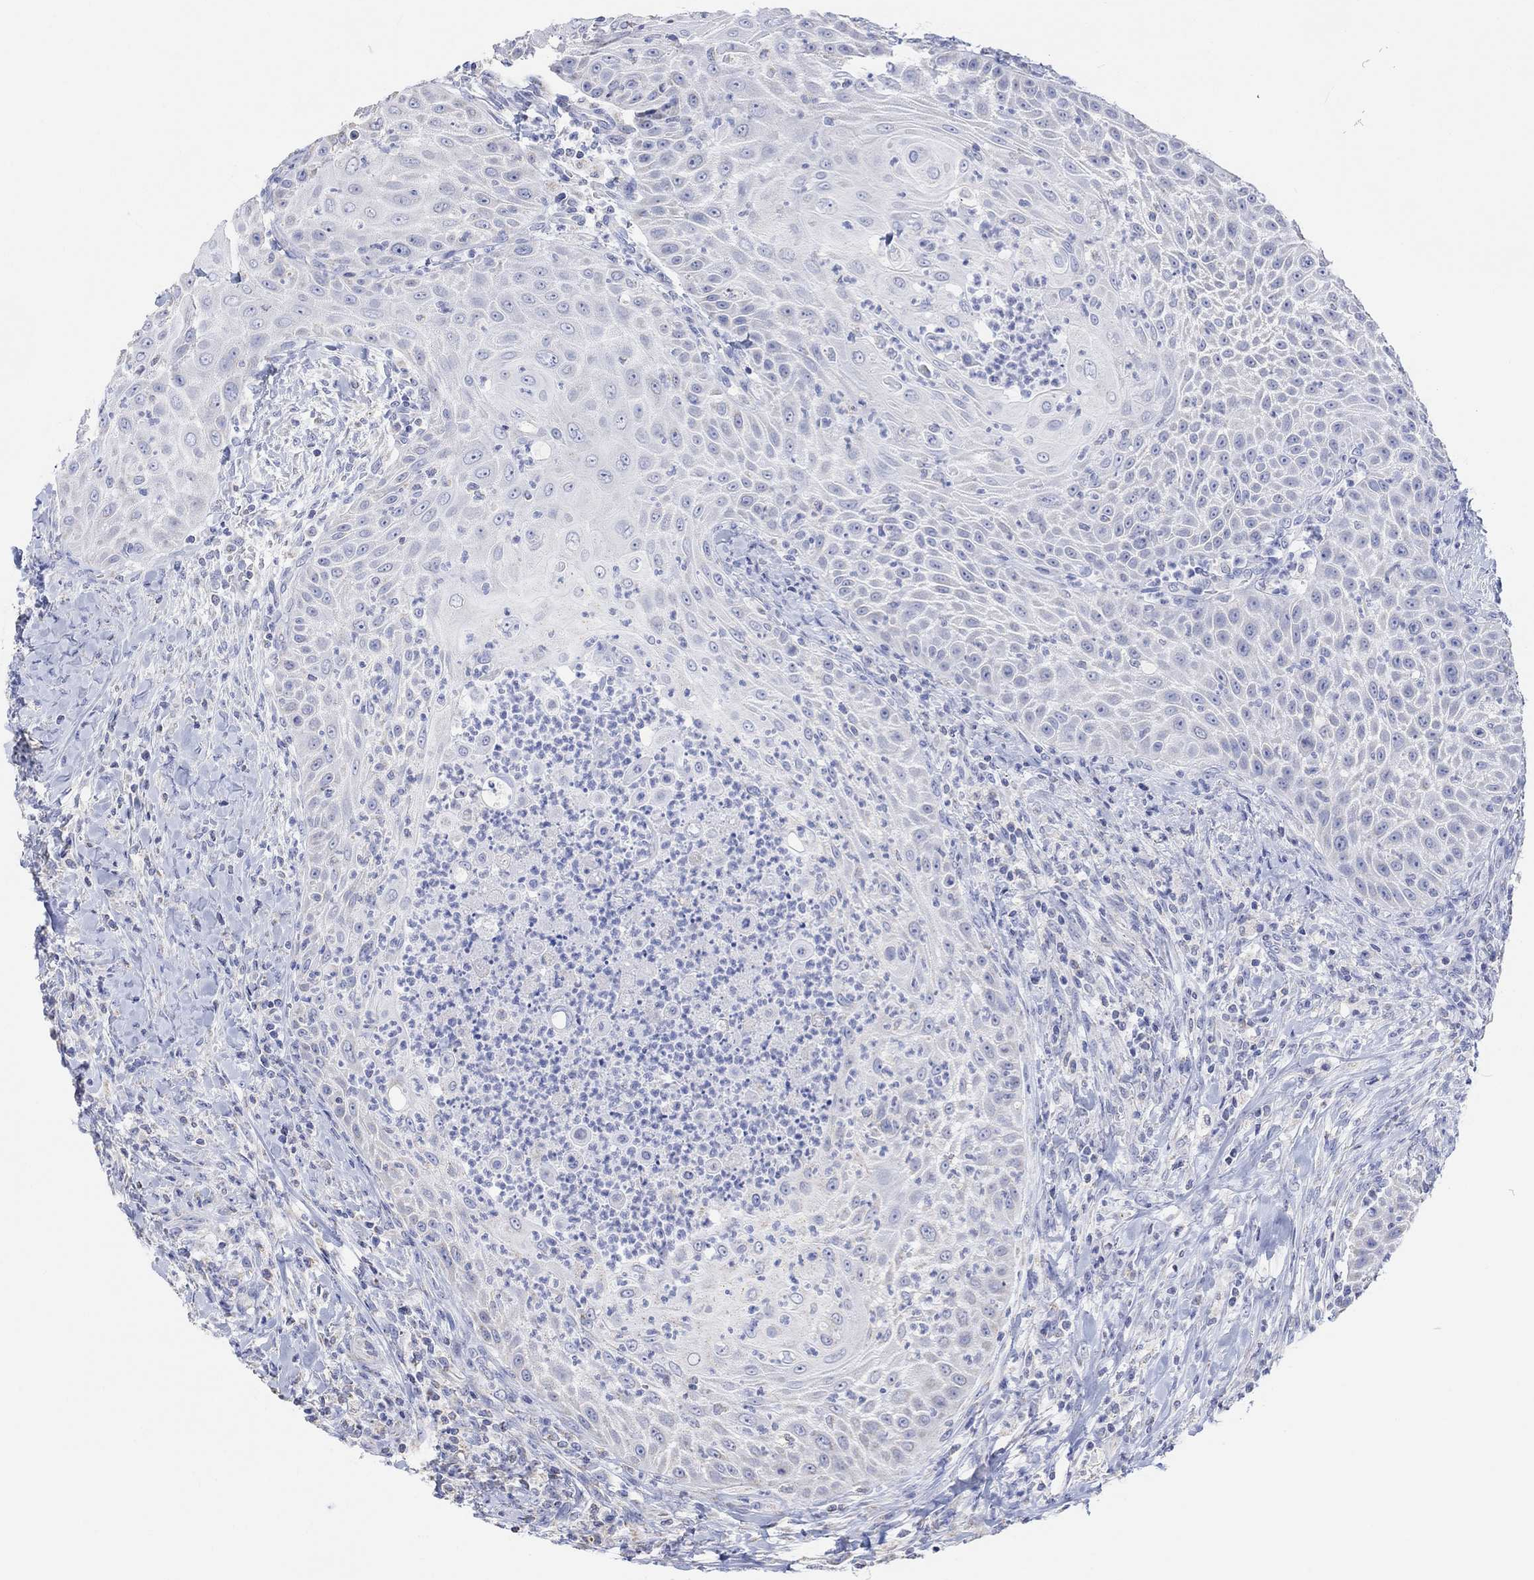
{"staining": {"intensity": "negative", "quantity": "none", "location": "none"}, "tissue": "head and neck cancer", "cell_type": "Tumor cells", "image_type": "cancer", "snomed": [{"axis": "morphology", "description": "Squamous cell carcinoma, NOS"}, {"axis": "topography", "description": "Head-Neck"}], "caption": "The immunohistochemistry histopathology image has no significant staining in tumor cells of squamous cell carcinoma (head and neck) tissue.", "gene": "SYT12", "patient": {"sex": "male", "age": 69}}